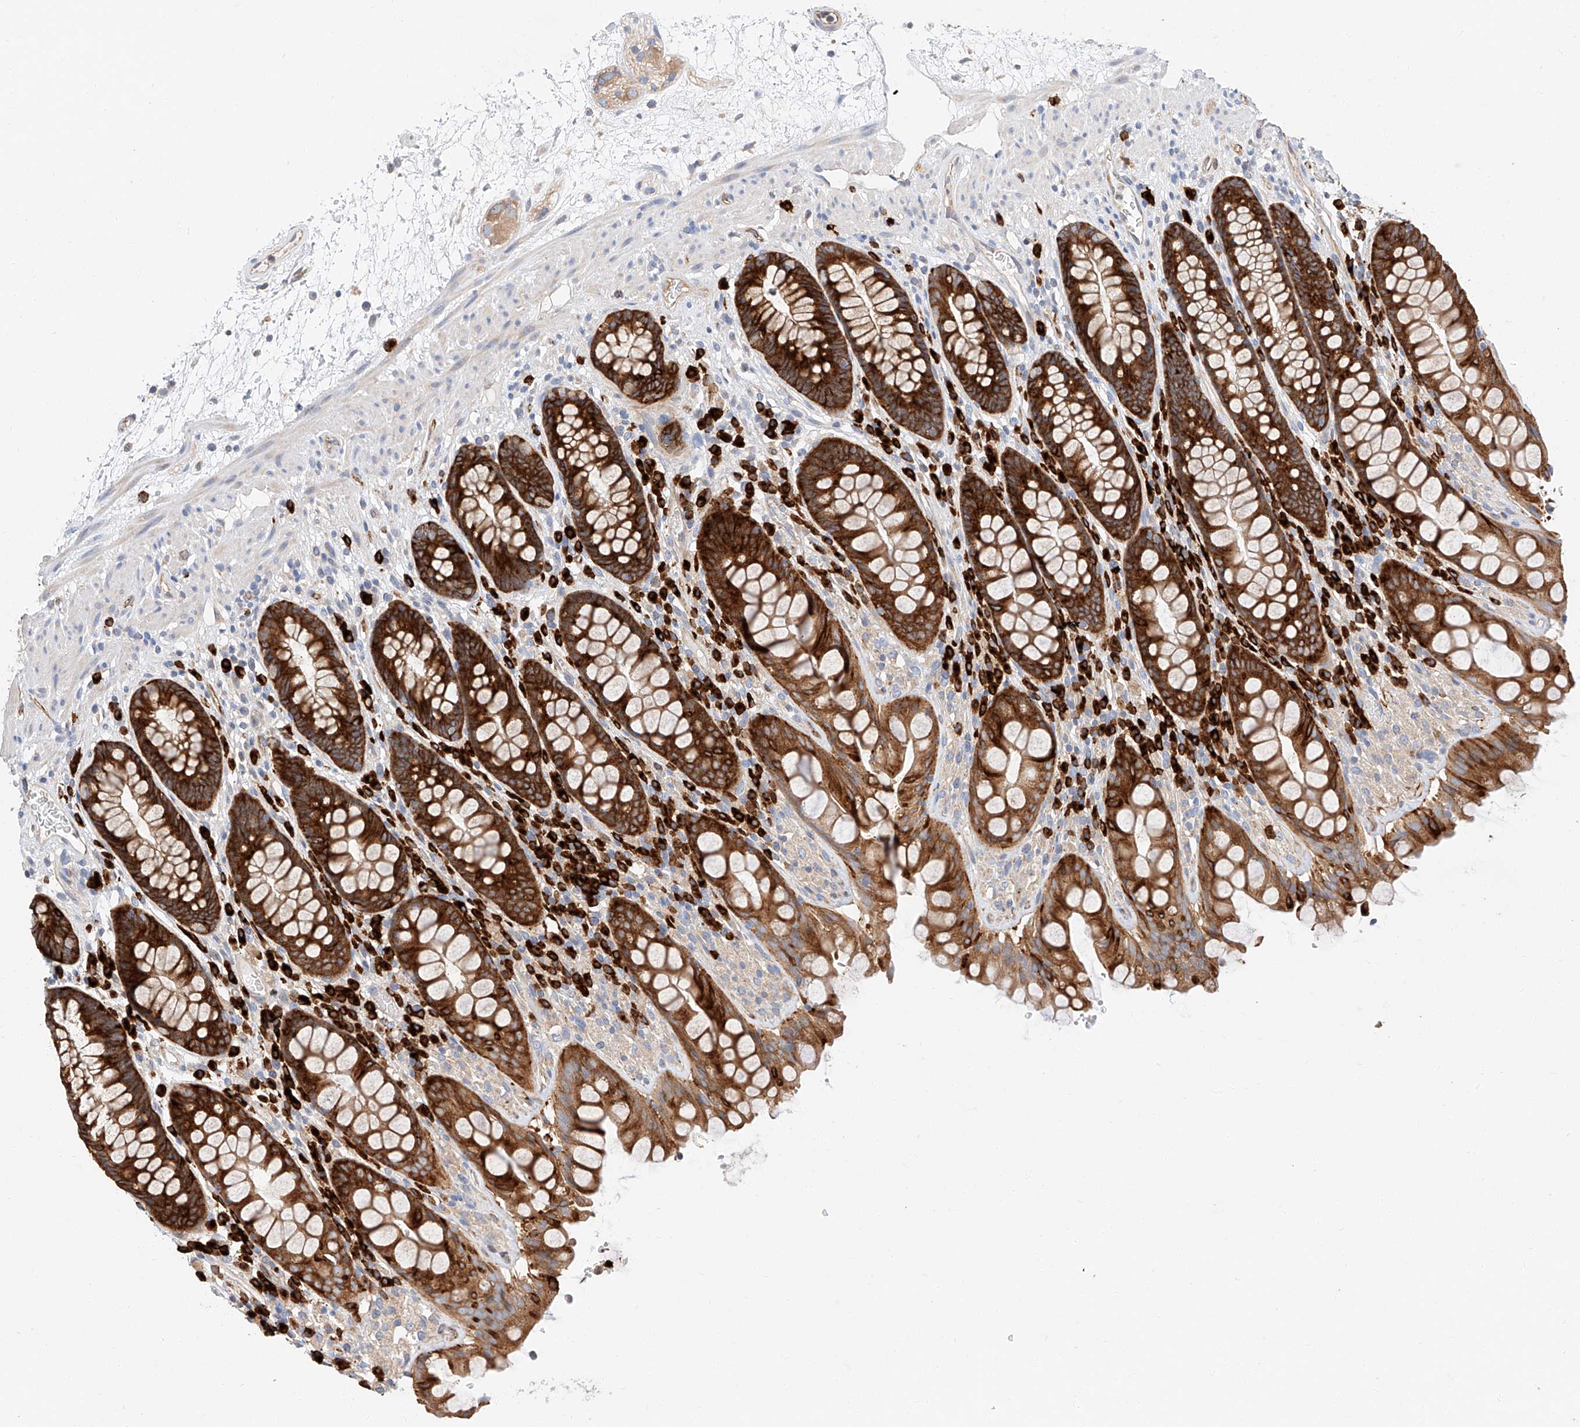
{"staining": {"intensity": "strong", "quantity": ">75%", "location": "cytoplasmic/membranous"}, "tissue": "rectum", "cell_type": "Glandular cells", "image_type": "normal", "snomed": [{"axis": "morphology", "description": "Normal tissue, NOS"}, {"axis": "topography", "description": "Rectum"}], "caption": "Immunohistochemical staining of unremarkable human rectum exhibits strong cytoplasmic/membranous protein positivity in approximately >75% of glandular cells. (IHC, brightfield microscopy, high magnification).", "gene": "GLMN", "patient": {"sex": "male", "age": 64}}